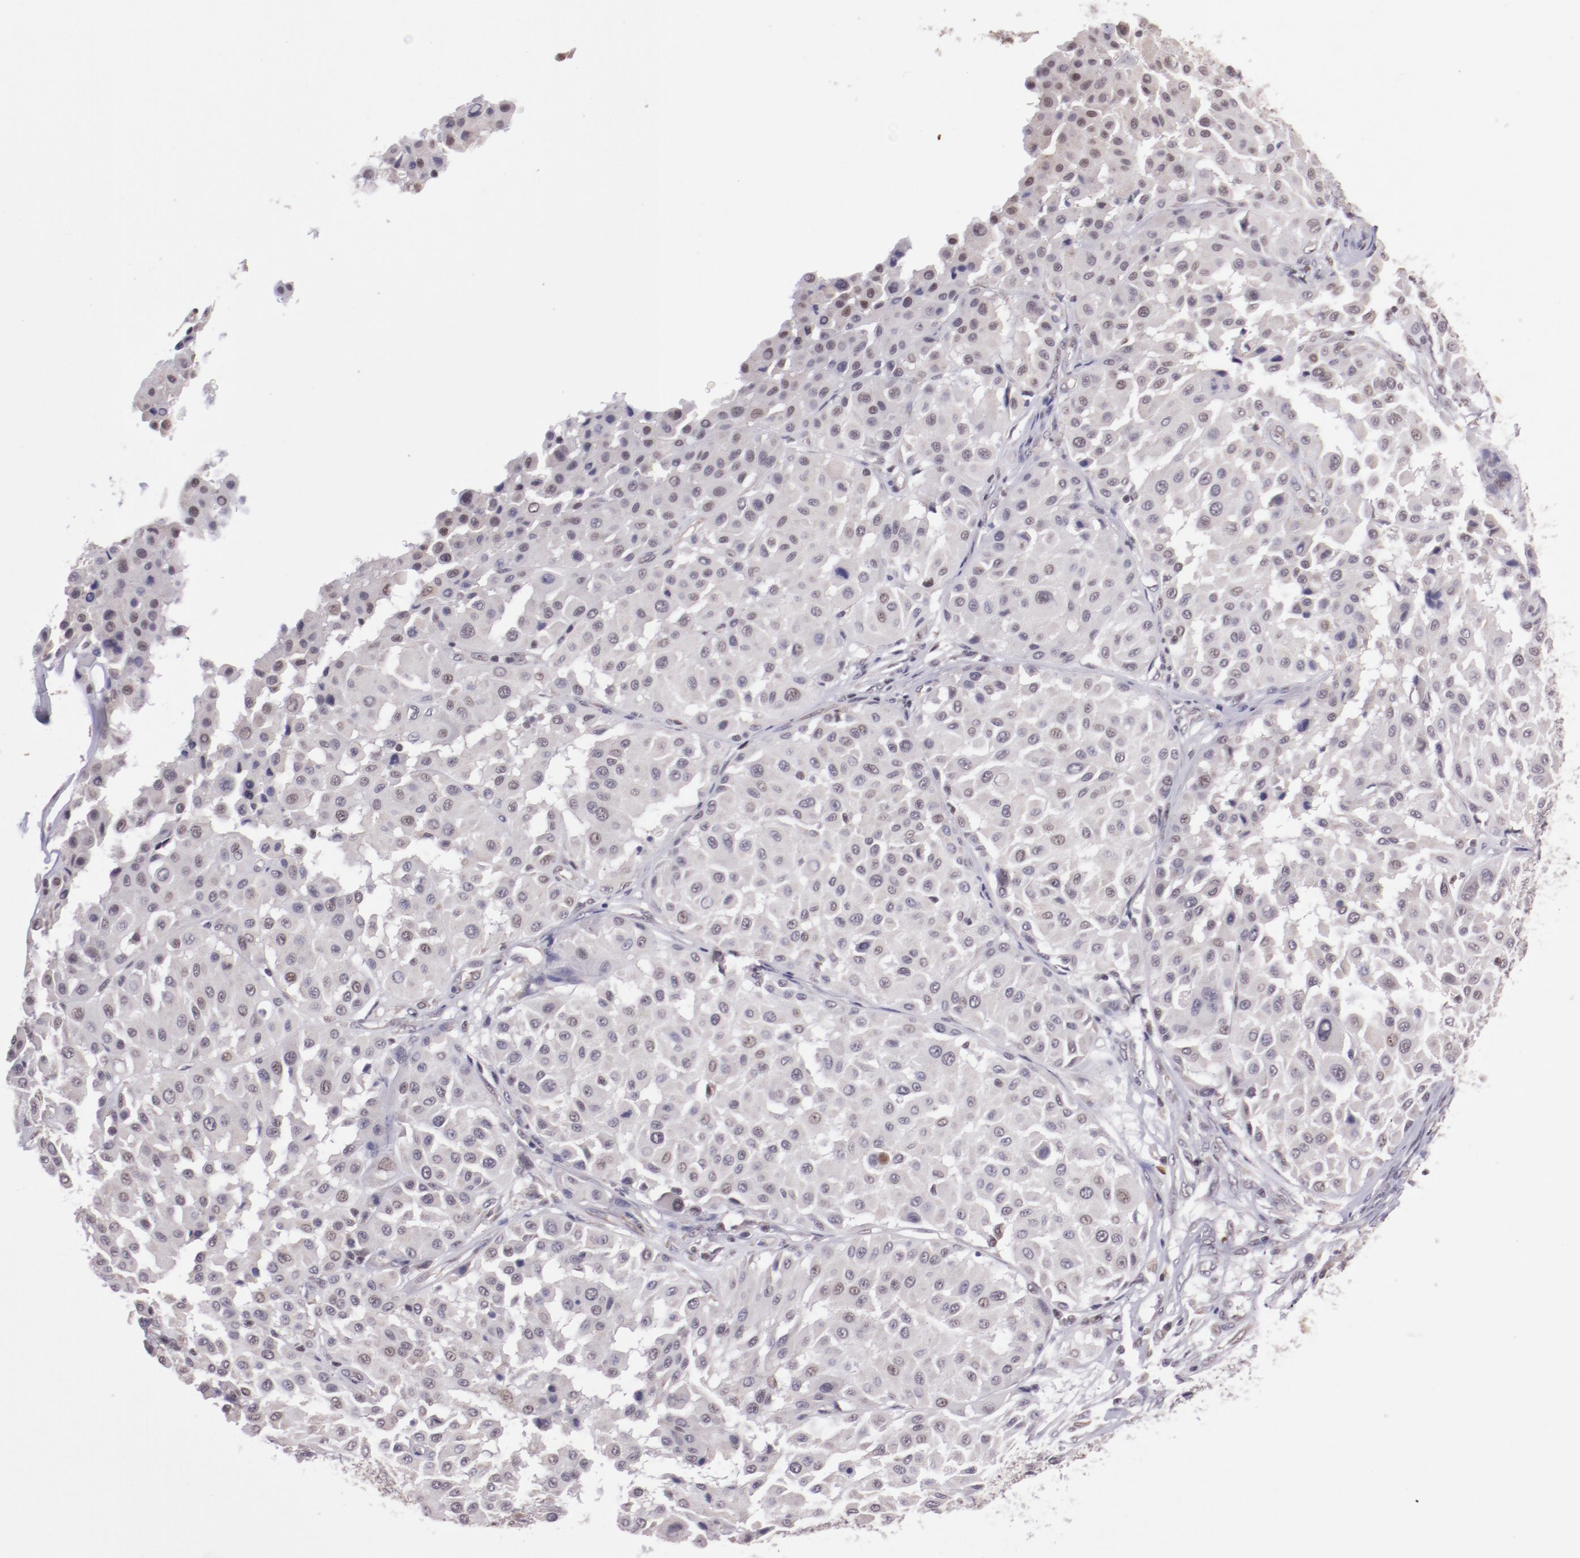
{"staining": {"intensity": "weak", "quantity": "<25%", "location": "nuclear"}, "tissue": "melanoma", "cell_type": "Tumor cells", "image_type": "cancer", "snomed": [{"axis": "morphology", "description": "Malignant melanoma, Metastatic site"}, {"axis": "topography", "description": "Soft tissue"}], "caption": "Malignant melanoma (metastatic site) was stained to show a protein in brown. There is no significant expression in tumor cells. Brightfield microscopy of IHC stained with DAB (3,3'-diaminobenzidine) (brown) and hematoxylin (blue), captured at high magnification.", "gene": "ELF1", "patient": {"sex": "male", "age": 41}}